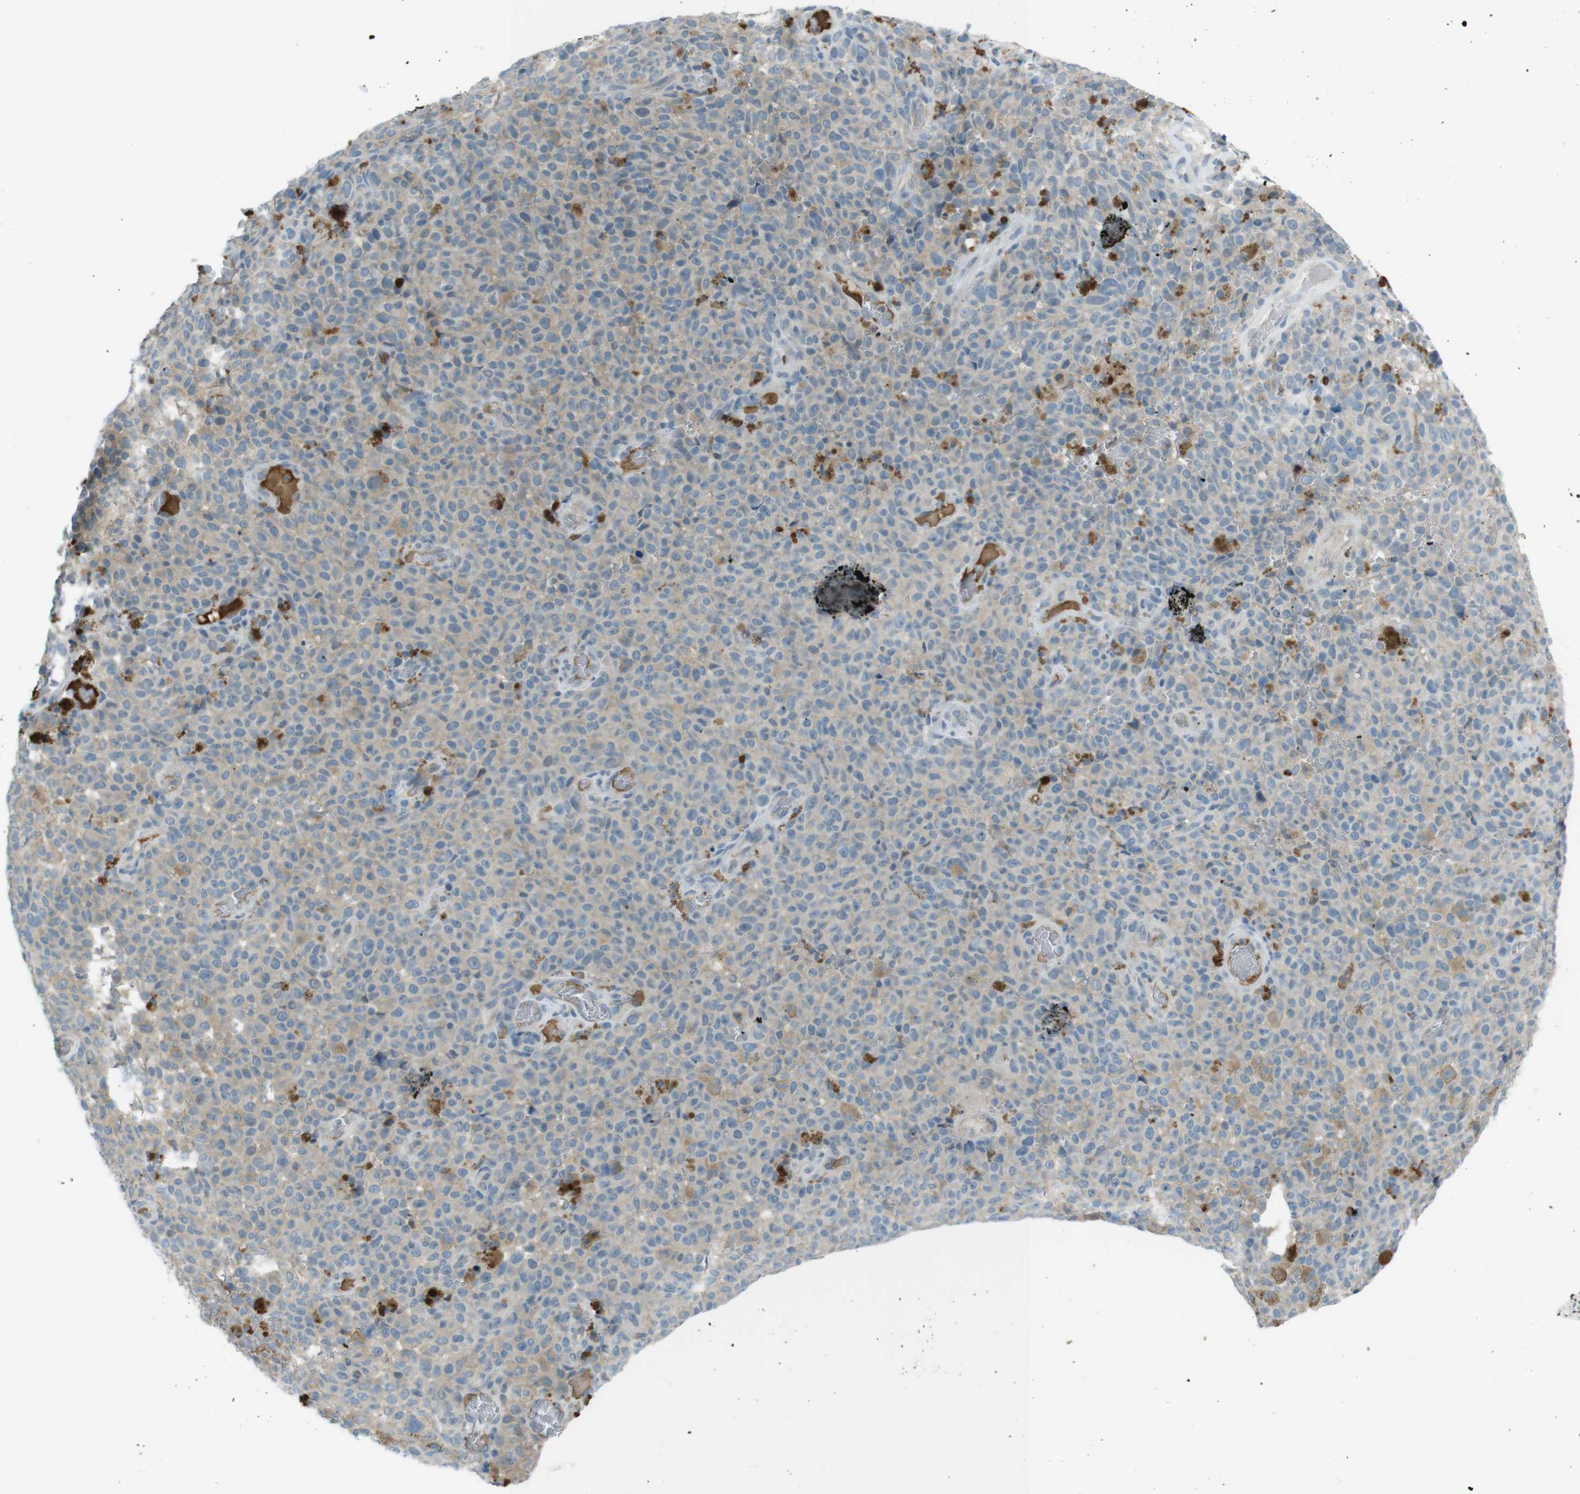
{"staining": {"intensity": "negative", "quantity": "none", "location": "none"}, "tissue": "melanoma", "cell_type": "Tumor cells", "image_type": "cancer", "snomed": [{"axis": "morphology", "description": "Malignant melanoma, NOS"}, {"axis": "topography", "description": "Skin"}], "caption": "IHC micrograph of human malignant melanoma stained for a protein (brown), which displays no staining in tumor cells. The staining is performed using DAB brown chromogen with nuclei counter-stained in using hematoxylin.", "gene": "ZDHHC20", "patient": {"sex": "female", "age": 82}}